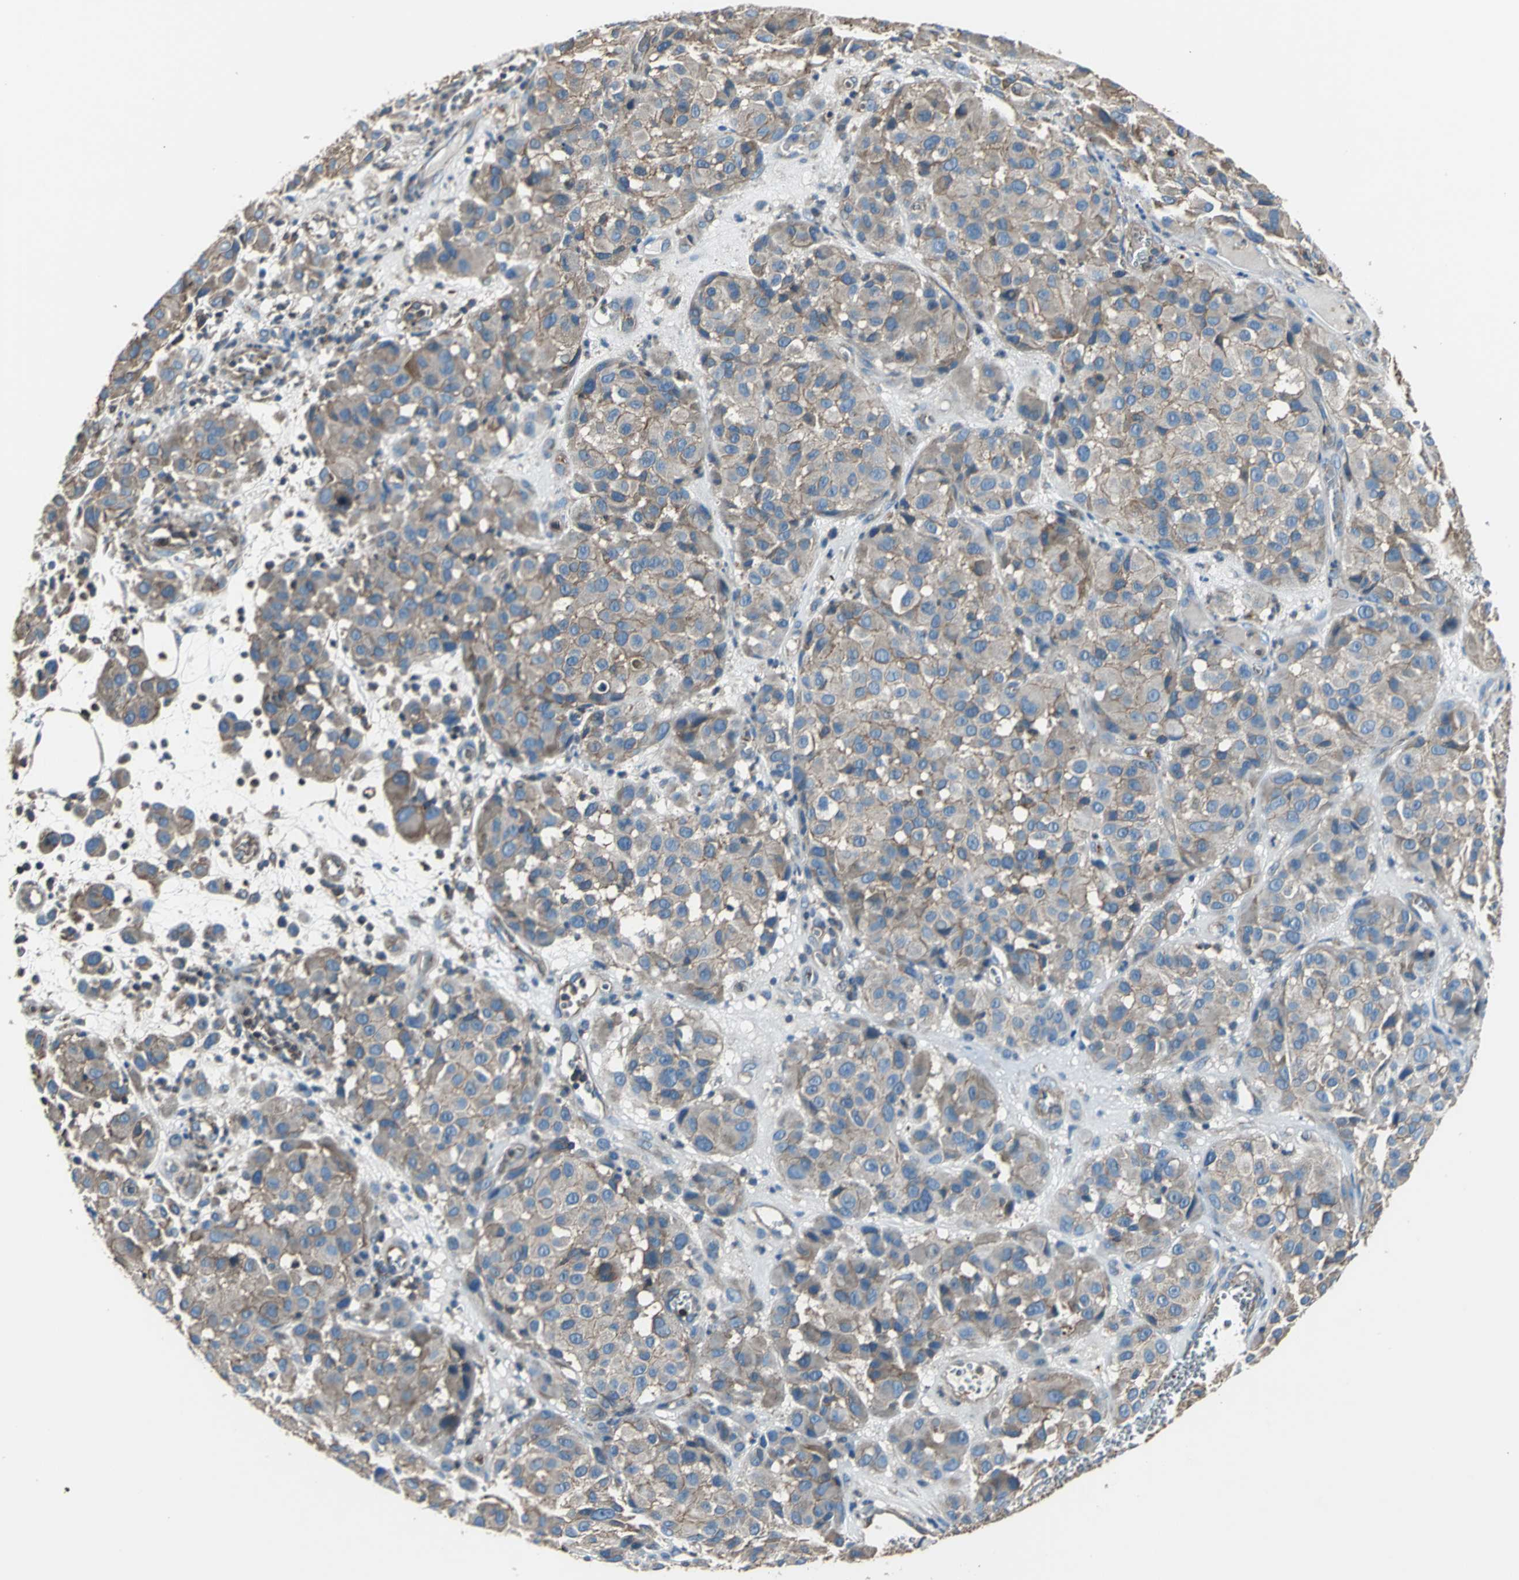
{"staining": {"intensity": "moderate", "quantity": ">75%", "location": "cytoplasmic/membranous"}, "tissue": "melanoma", "cell_type": "Tumor cells", "image_type": "cancer", "snomed": [{"axis": "morphology", "description": "Malignant melanoma, NOS"}, {"axis": "topography", "description": "Skin"}], "caption": "Malignant melanoma stained for a protein (brown) demonstrates moderate cytoplasmic/membranous positive staining in approximately >75% of tumor cells.", "gene": "PARVA", "patient": {"sex": "female", "age": 21}}